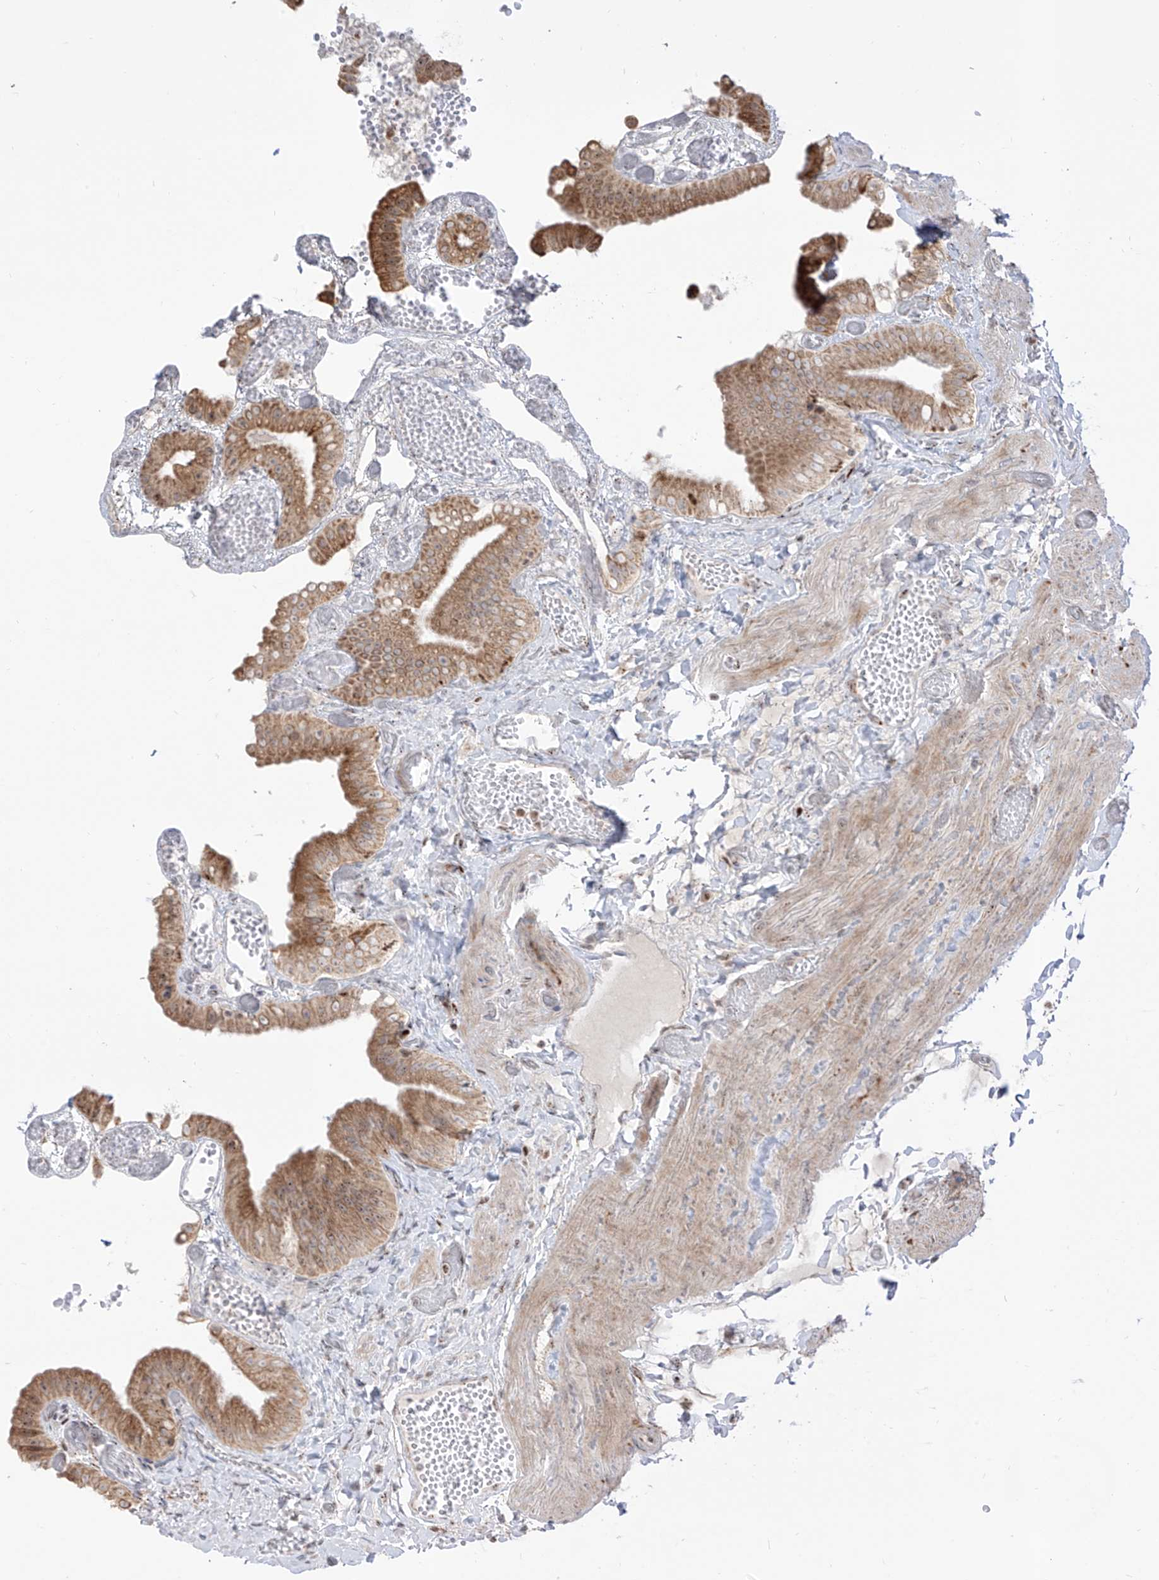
{"staining": {"intensity": "moderate", "quantity": ">75%", "location": "cytoplasmic/membranous,nuclear"}, "tissue": "gallbladder", "cell_type": "Glandular cells", "image_type": "normal", "snomed": [{"axis": "morphology", "description": "Normal tissue, NOS"}, {"axis": "topography", "description": "Gallbladder"}], "caption": "Immunohistochemistry photomicrograph of normal gallbladder stained for a protein (brown), which demonstrates medium levels of moderate cytoplasmic/membranous,nuclear expression in approximately >75% of glandular cells.", "gene": "ZBTB8A", "patient": {"sex": "female", "age": 64}}